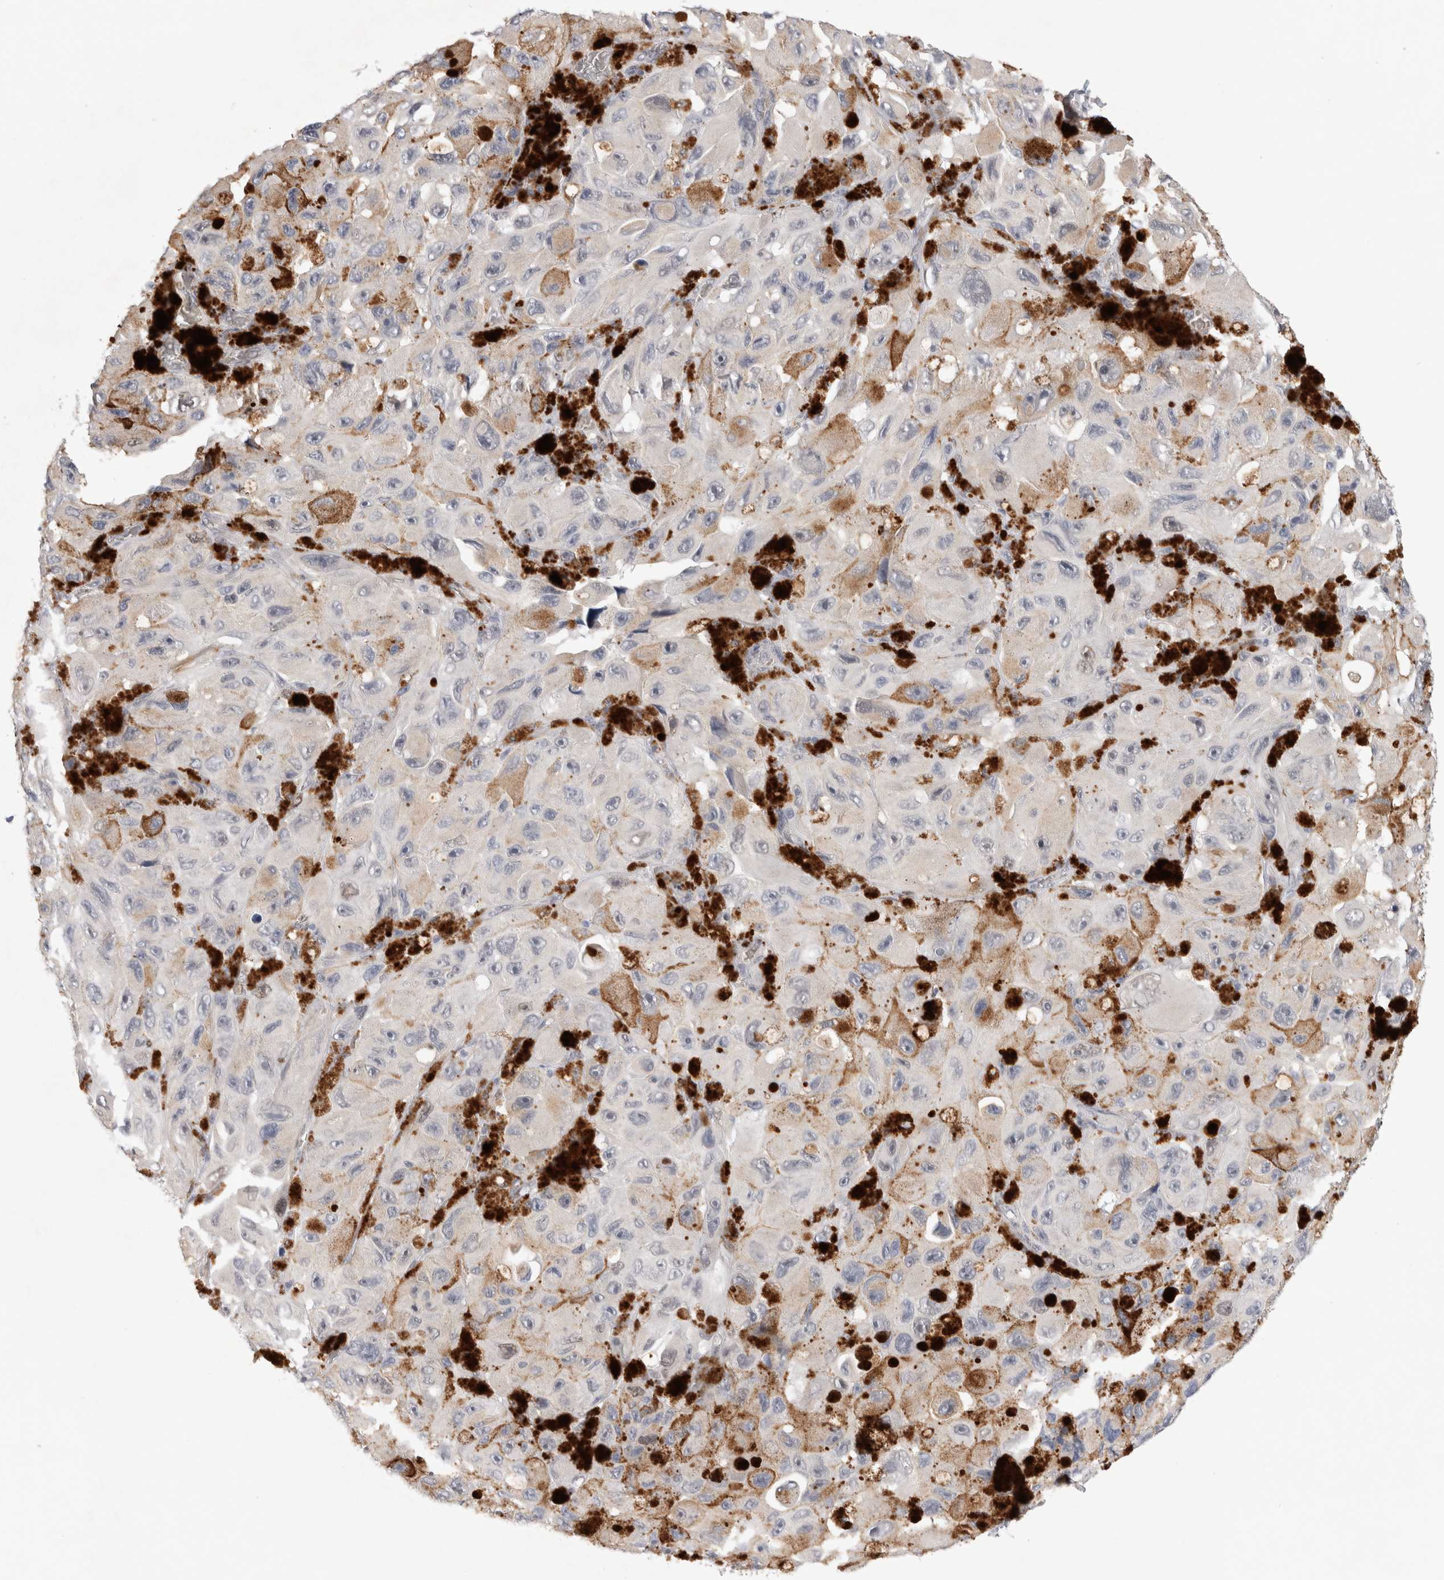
{"staining": {"intensity": "weak", "quantity": "<25%", "location": "nuclear"}, "tissue": "melanoma", "cell_type": "Tumor cells", "image_type": "cancer", "snomed": [{"axis": "morphology", "description": "Malignant melanoma, NOS"}, {"axis": "topography", "description": "Skin"}], "caption": "Immunohistochemistry (IHC) photomicrograph of neoplastic tissue: human melanoma stained with DAB (3,3'-diaminobenzidine) reveals no significant protein positivity in tumor cells. The staining was performed using DAB (3,3'-diaminobenzidine) to visualize the protein expression in brown, while the nuclei were stained in blue with hematoxylin (Magnification: 20x).", "gene": "KNL1", "patient": {"sex": "female", "age": 73}}